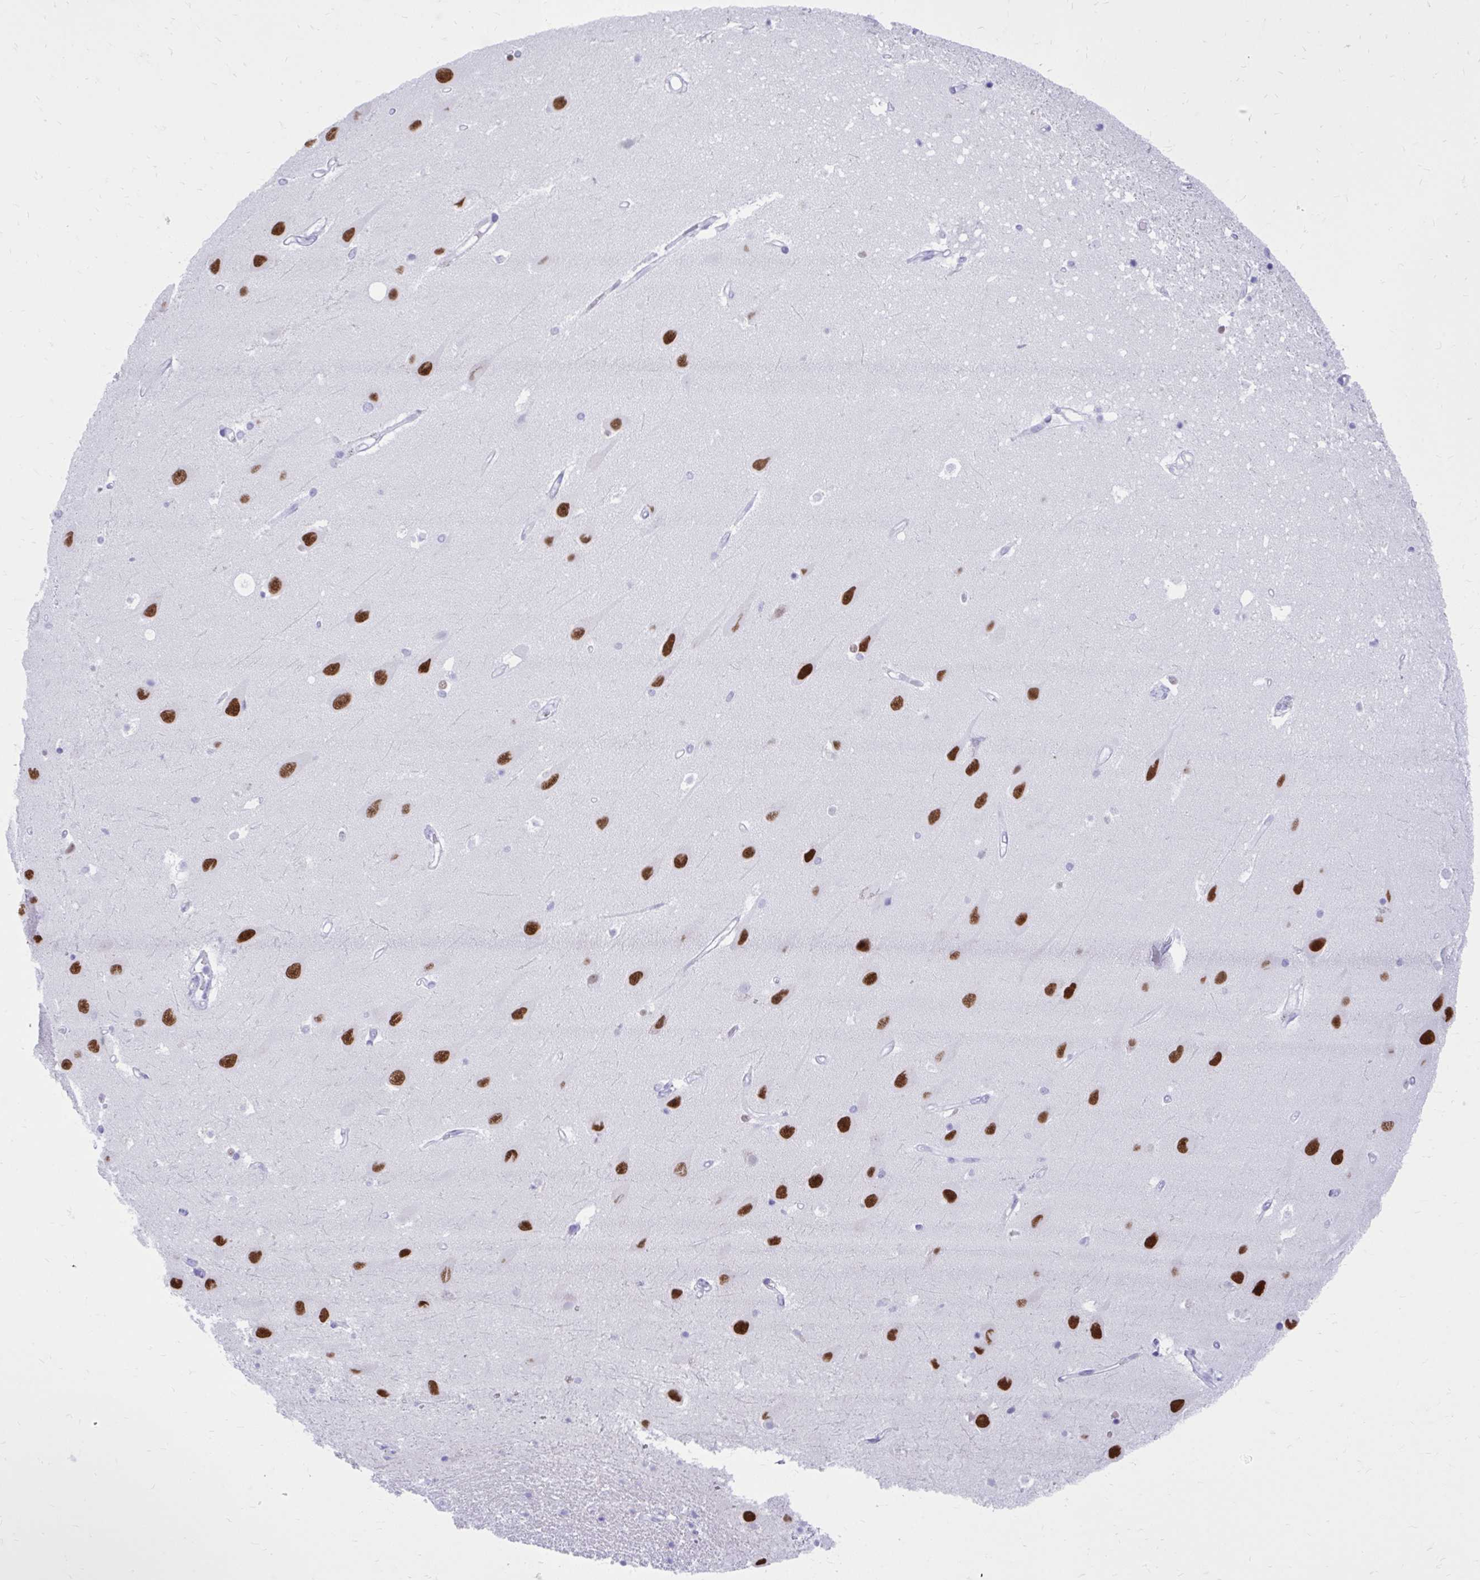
{"staining": {"intensity": "moderate", "quantity": "<25%", "location": "nuclear"}, "tissue": "hippocampus", "cell_type": "Glial cells", "image_type": "normal", "snomed": [{"axis": "morphology", "description": "Normal tissue, NOS"}, {"axis": "topography", "description": "Hippocampus"}], "caption": "Immunohistochemical staining of unremarkable human hippocampus exhibits <25% levels of moderate nuclear protein staining in about <25% of glial cells.", "gene": "RALYL", "patient": {"sex": "male", "age": 63}}